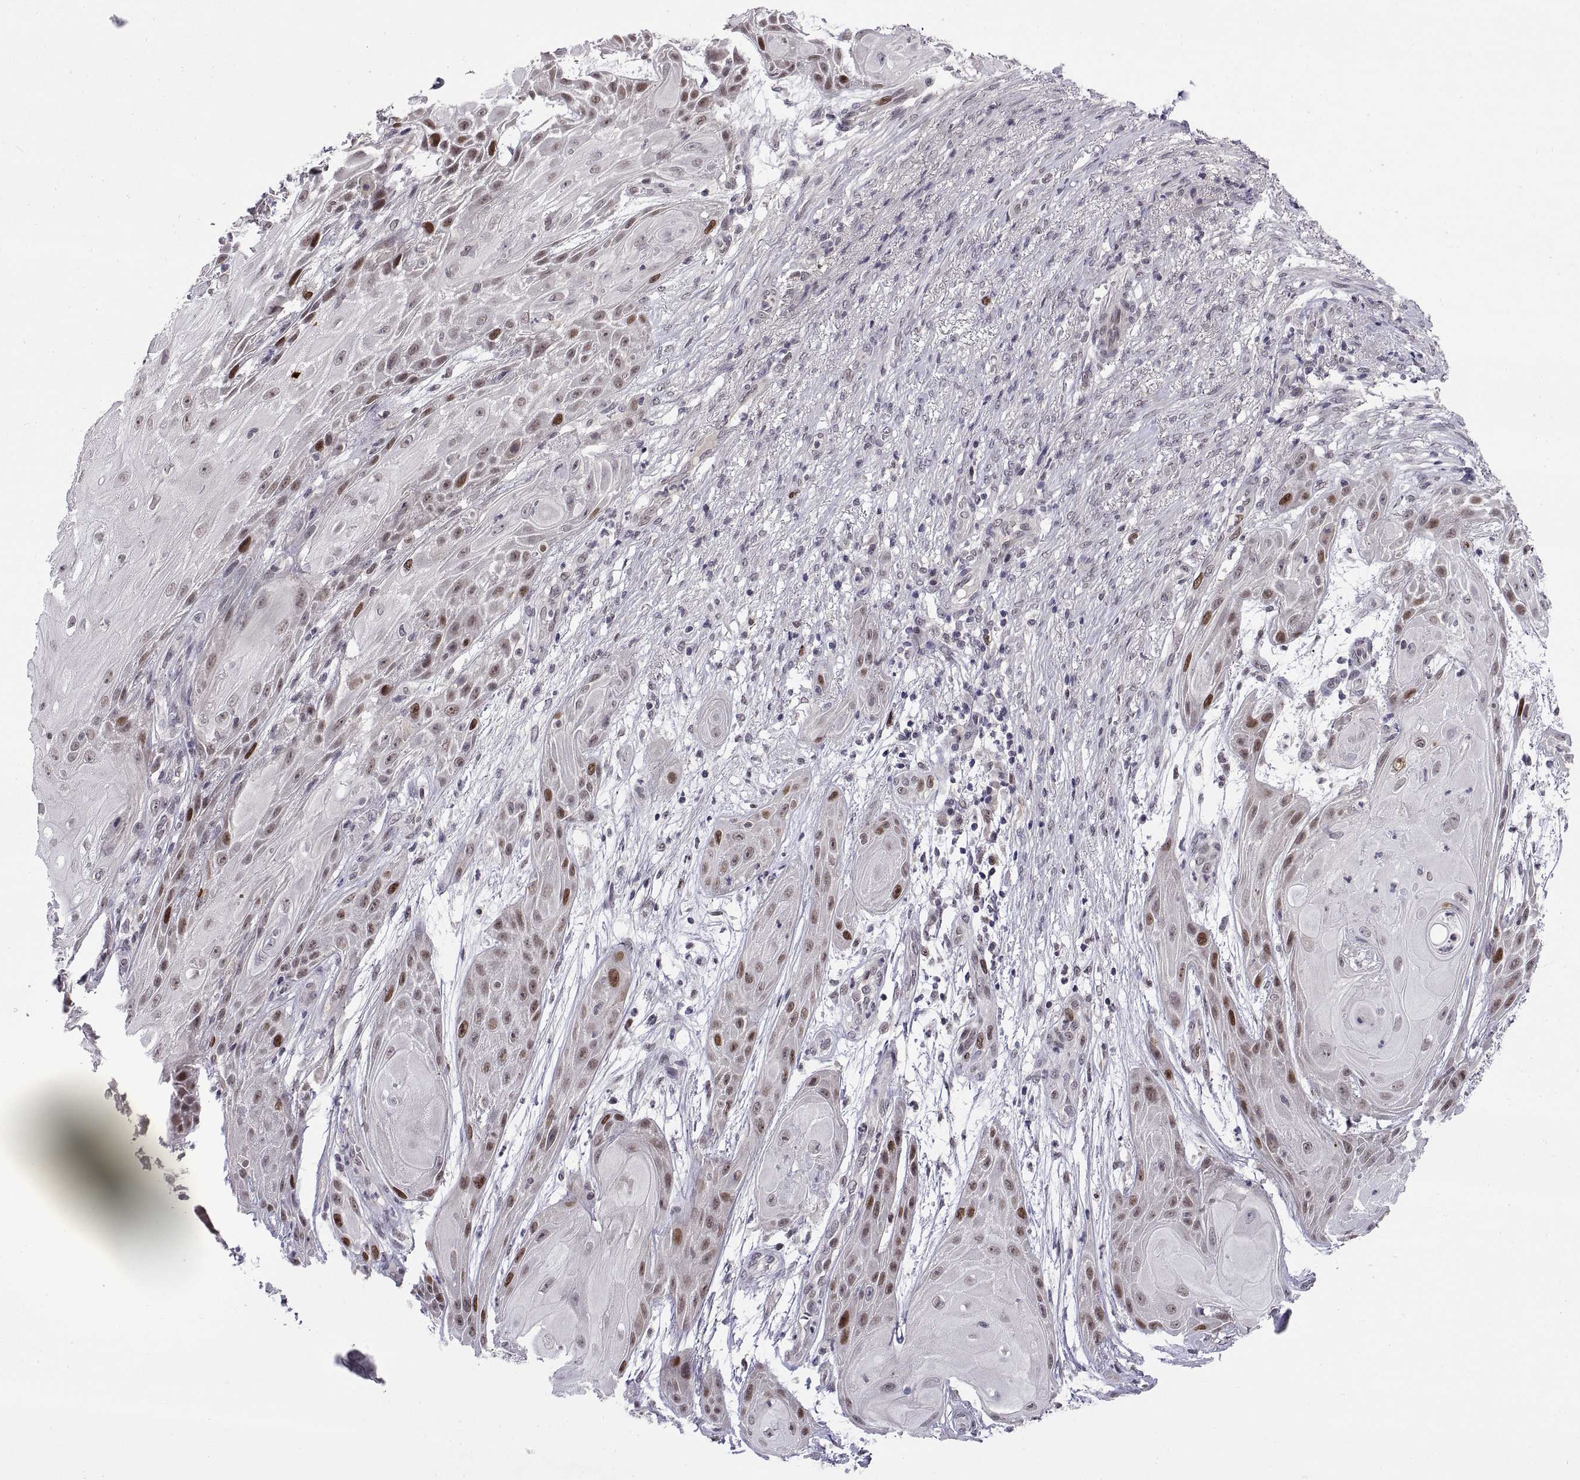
{"staining": {"intensity": "moderate", "quantity": "<25%", "location": "nuclear"}, "tissue": "skin cancer", "cell_type": "Tumor cells", "image_type": "cancer", "snomed": [{"axis": "morphology", "description": "Squamous cell carcinoma, NOS"}, {"axis": "topography", "description": "Skin"}], "caption": "A photomicrograph showing moderate nuclear expression in approximately <25% of tumor cells in skin cancer, as visualized by brown immunohistochemical staining.", "gene": "CHFR", "patient": {"sex": "male", "age": 62}}